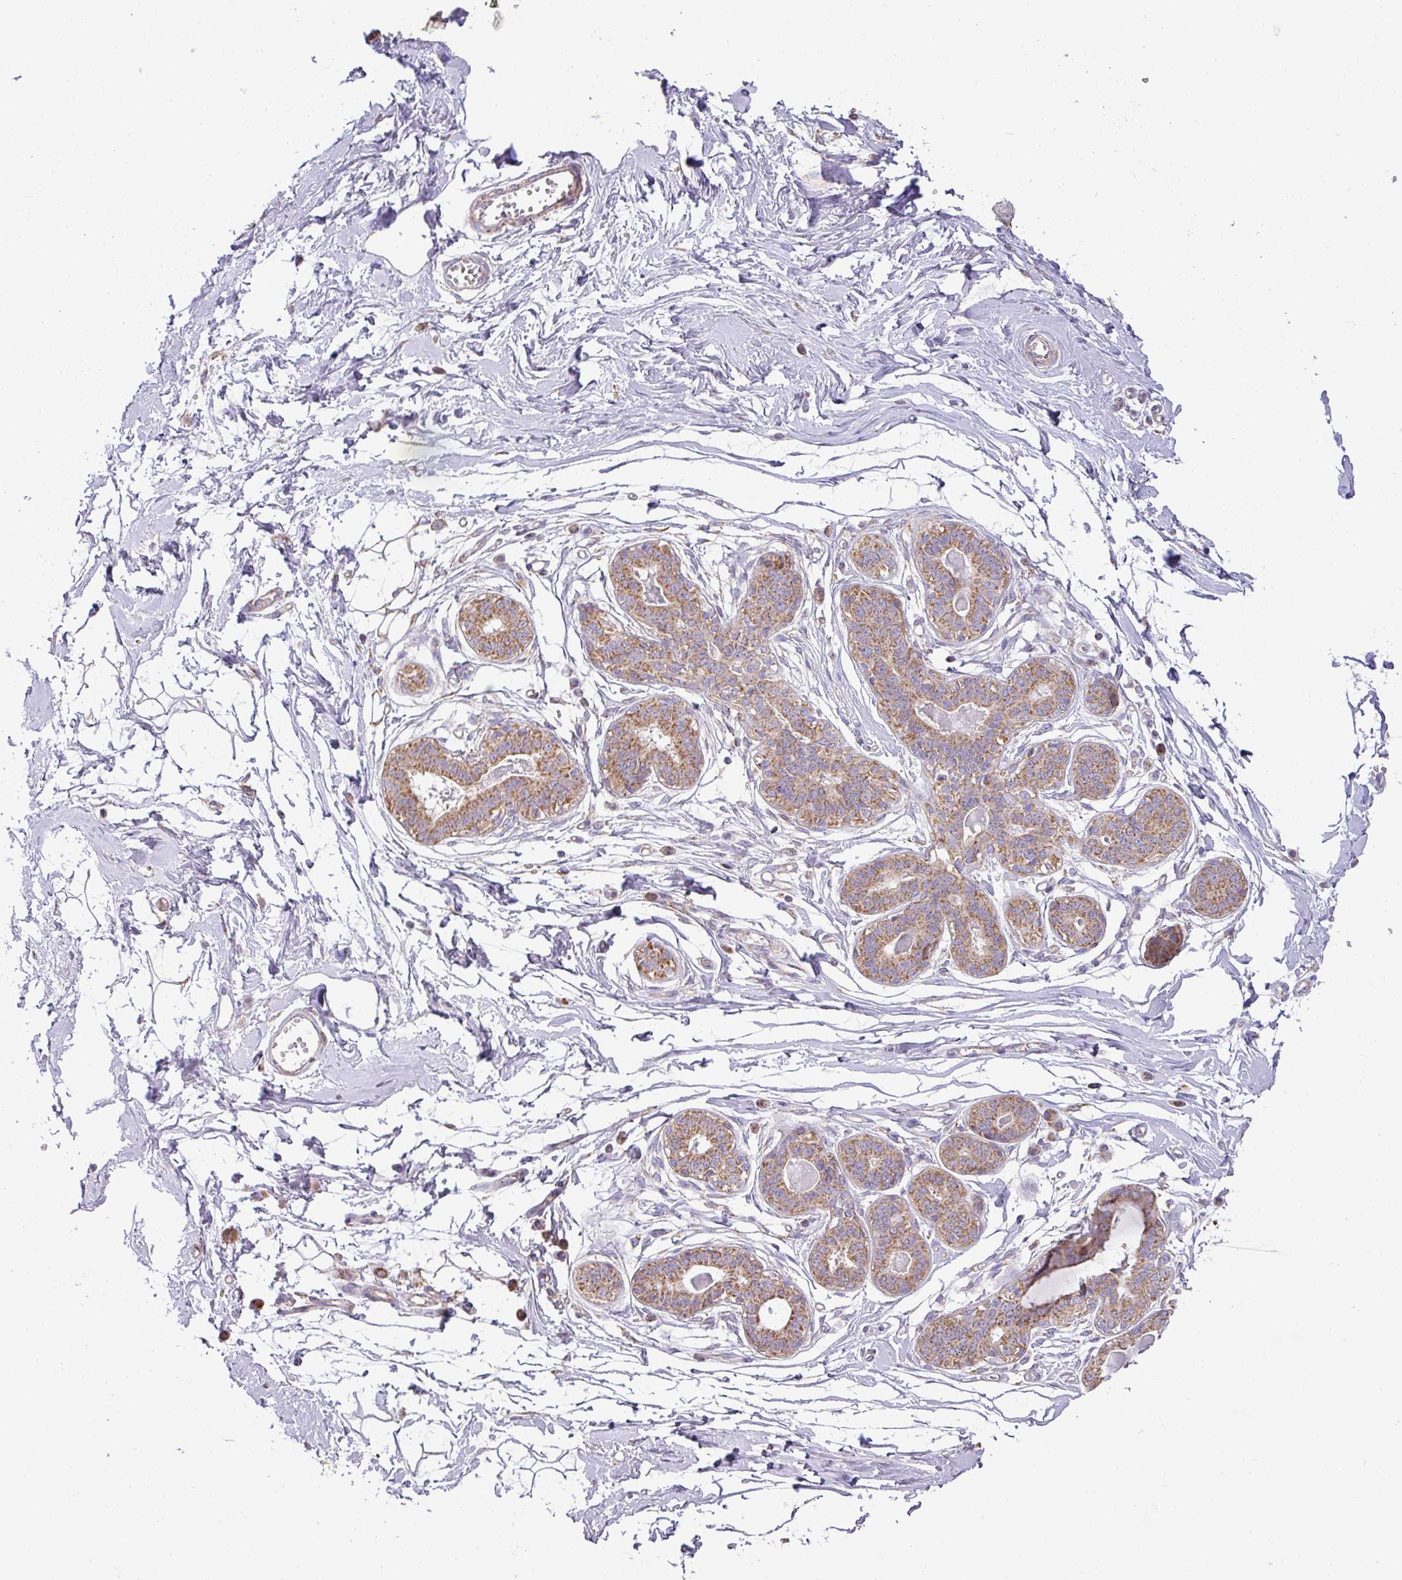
{"staining": {"intensity": "negative", "quantity": "none", "location": "none"}, "tissue": "breast", "cell_type": "Adipocytes", "image_type": "normal", "snomed": [{"axis": "morphology", "description": "Normal tissue, NOS"}, {"axis": "topography", "description": "Breast"}], "caption": "High power microscopy micrograph of an immunohistochemistry image of benign breast, revealing no significant expression in adipocytes. (Brightfield microscopy of DAB immunohistochemistry (IHC) at high magnification).", "gene": "ZNF211", "patient": {"sex": "female", "age": 45}}